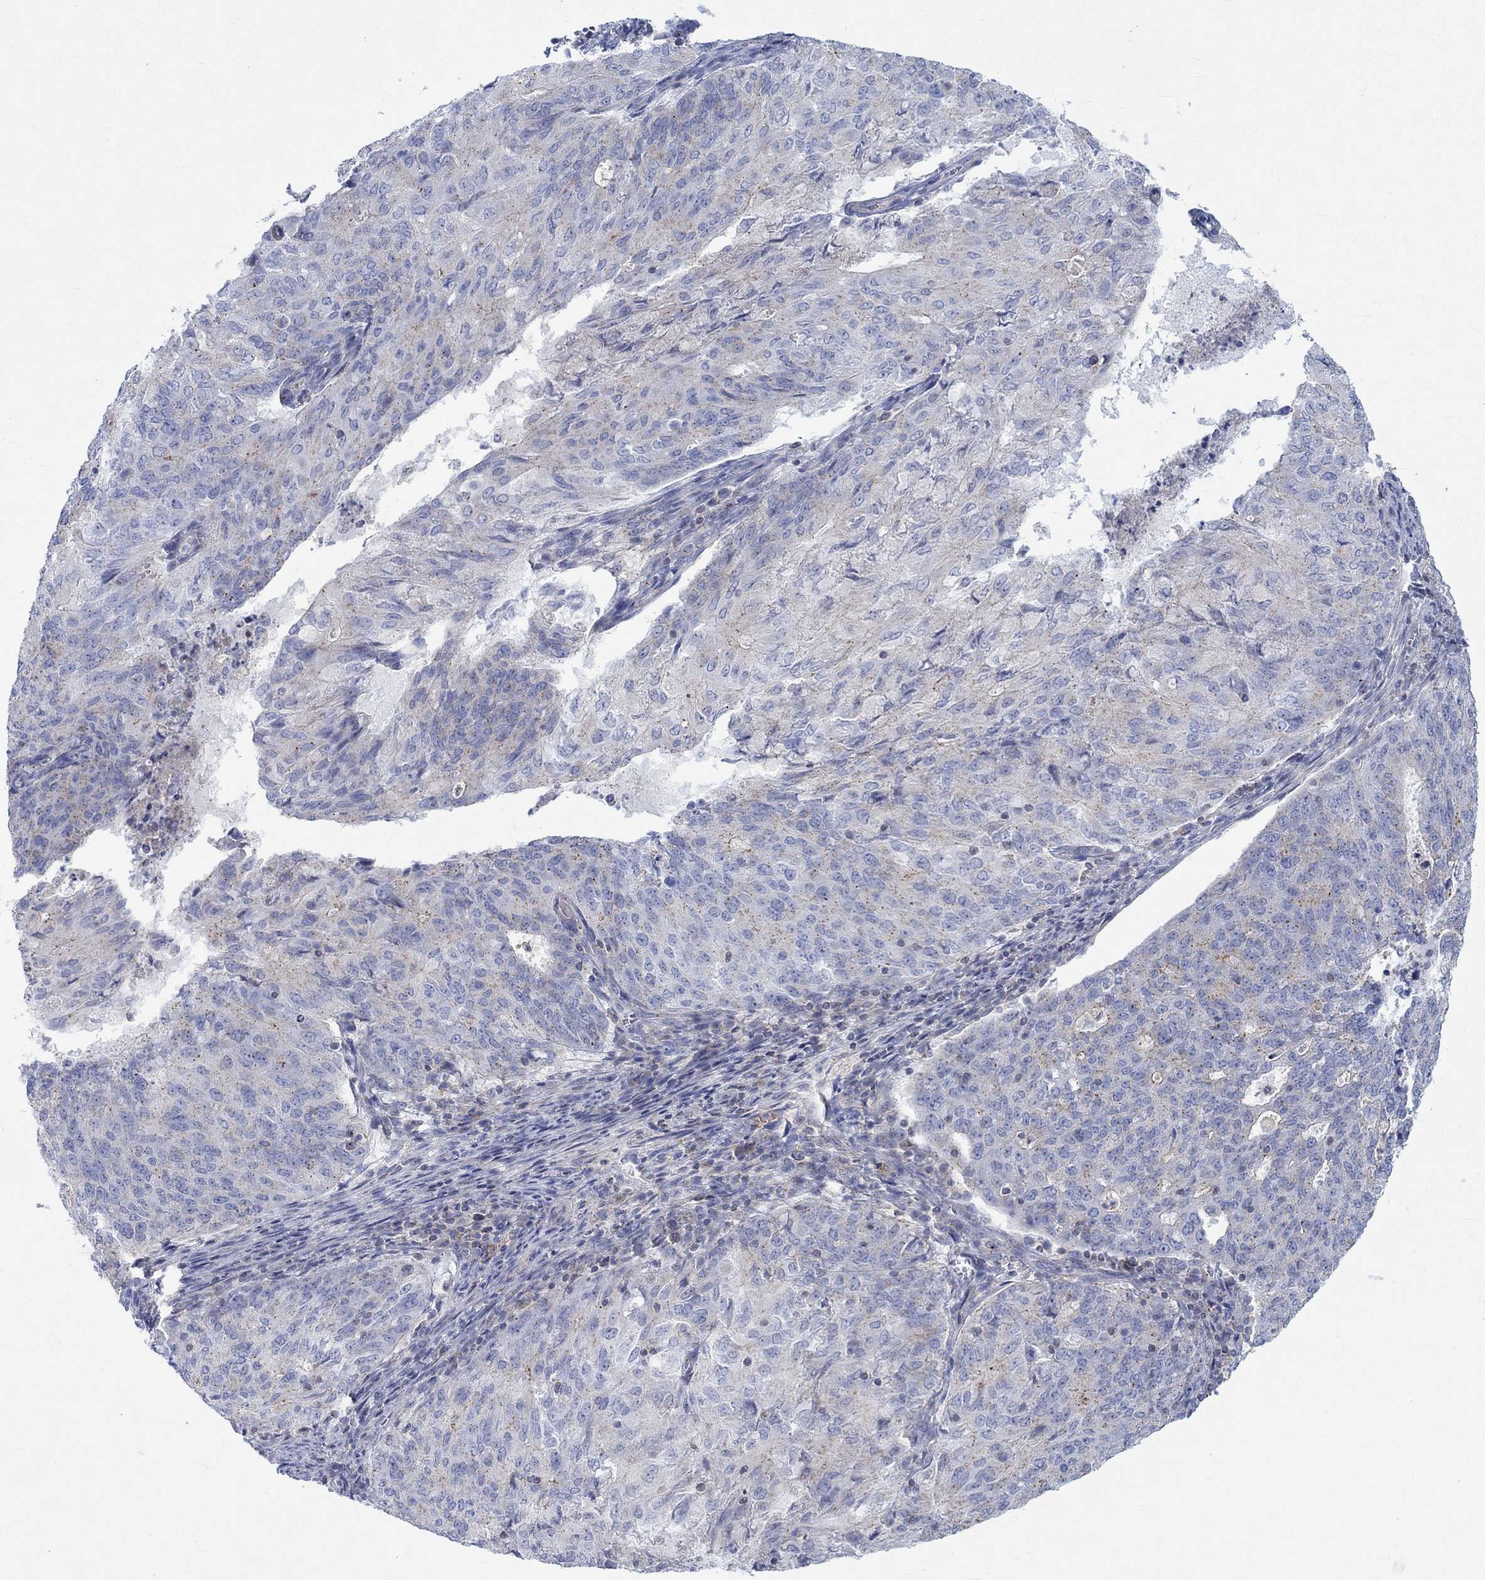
{"staining": {"intensity": "moderate", "quantity": "<25%", "location": "cytoplasmic/membranous"}, "tissue": "endometrial cancer", "cell_type": "Tumor cells", "image_type": "cancer", "snomed": [{"axis": "morphology", "description": "Adenocarcinoma, NOS"}, {"axis": "topography", "description": "Endometrium"}], "caption": "Human endometrial cancer stained with a protein marker reveals moderate staining in tumor cells.", "gene": "NAV3", "patient": {"sex": "female", "age": 82}}